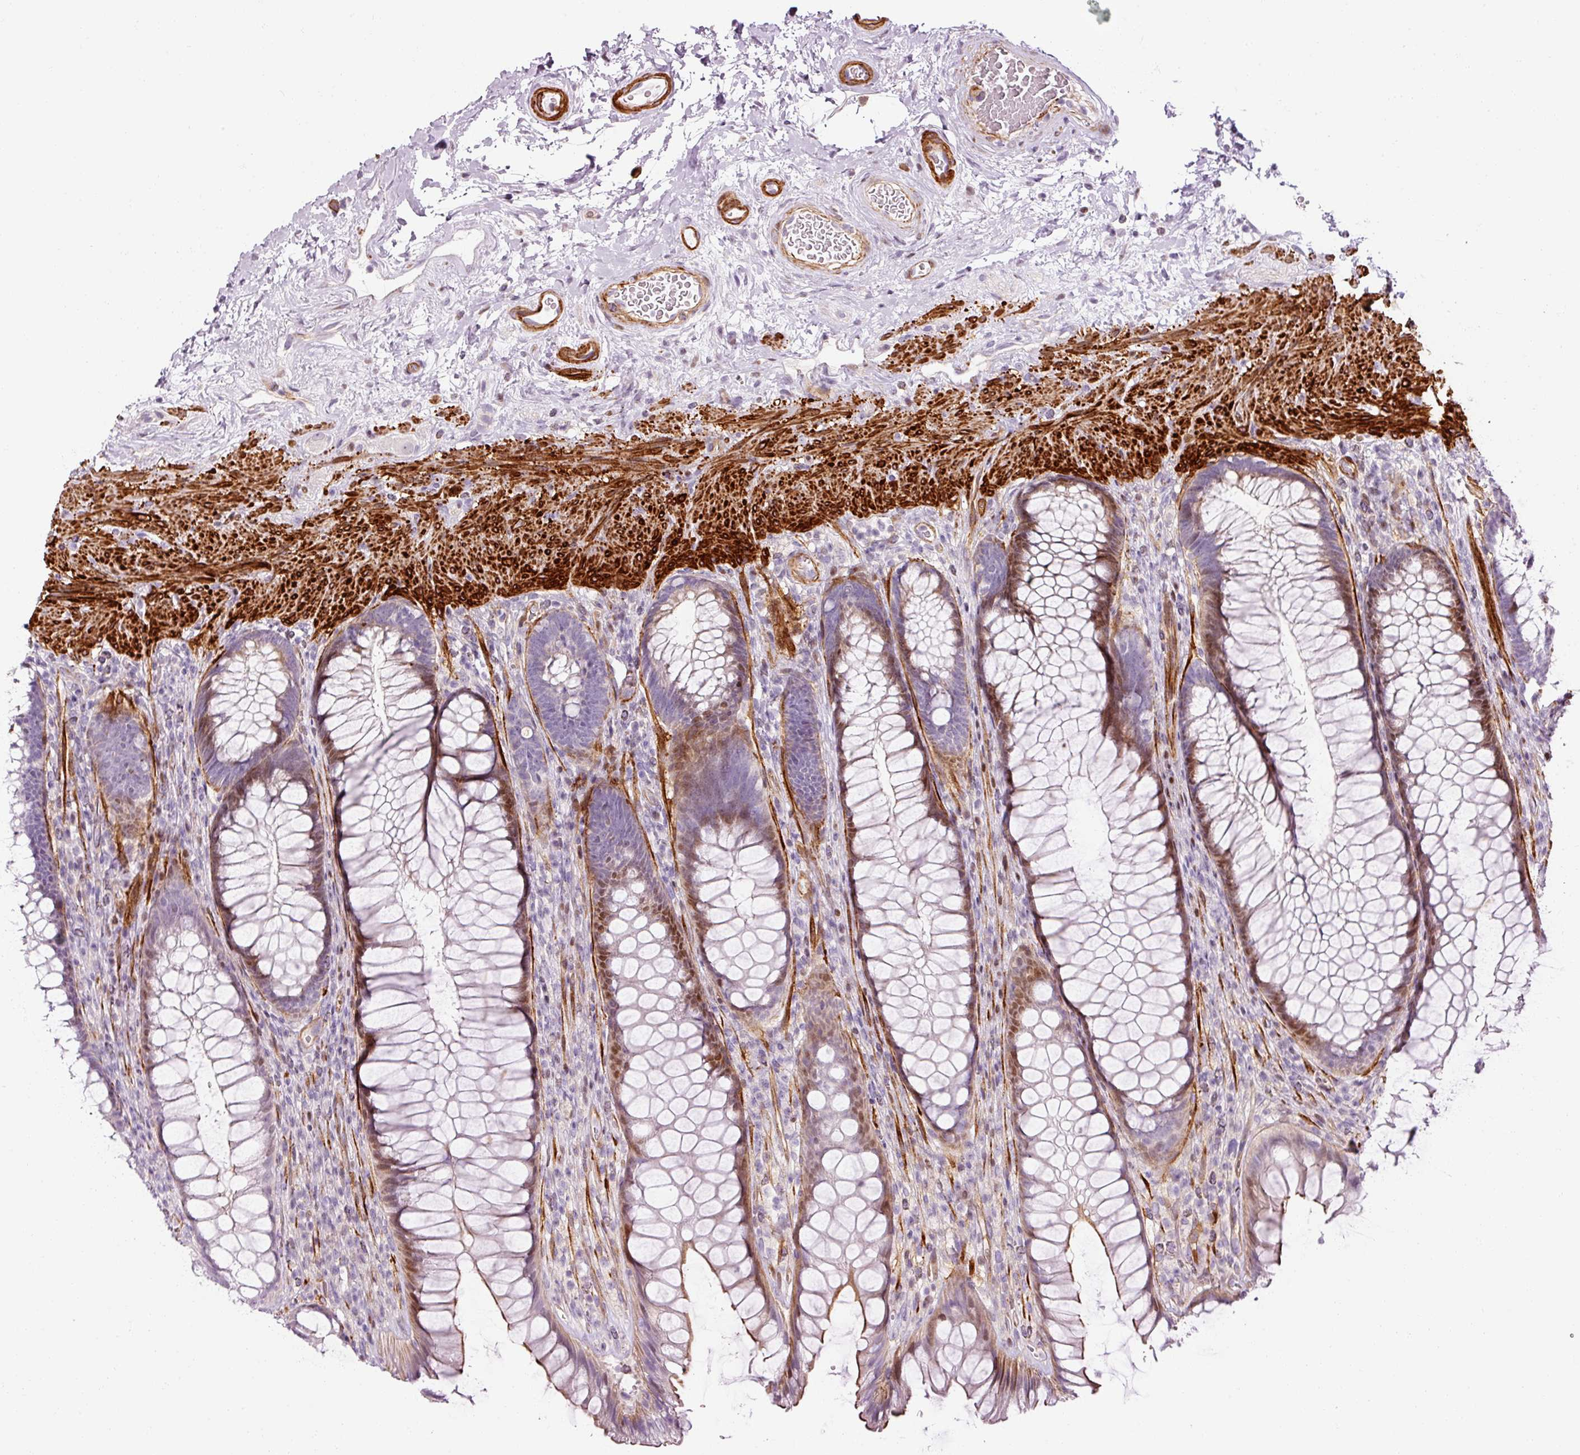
{"staining": {"intensity": "moderate", "quantity": "25%-75%", "location": "cytoplasmic/membranous,nuclear"}, "tissue": "rectum", "cell_type": "Glandular cells", "image_type": "normal", "snomed": [{"axis": "morphology", "description": "Normal tissue, NOS"}, {"axis": "topography", "description": "Rectum"}], "caption": "Moderate cytoplasmic/membranous,nuclear staining is appreciated in about 25%-75% of glandular cells in benign rectum.", "gene": "ANKRD20A1", "patient": {"sex": "male", "age": 53}}